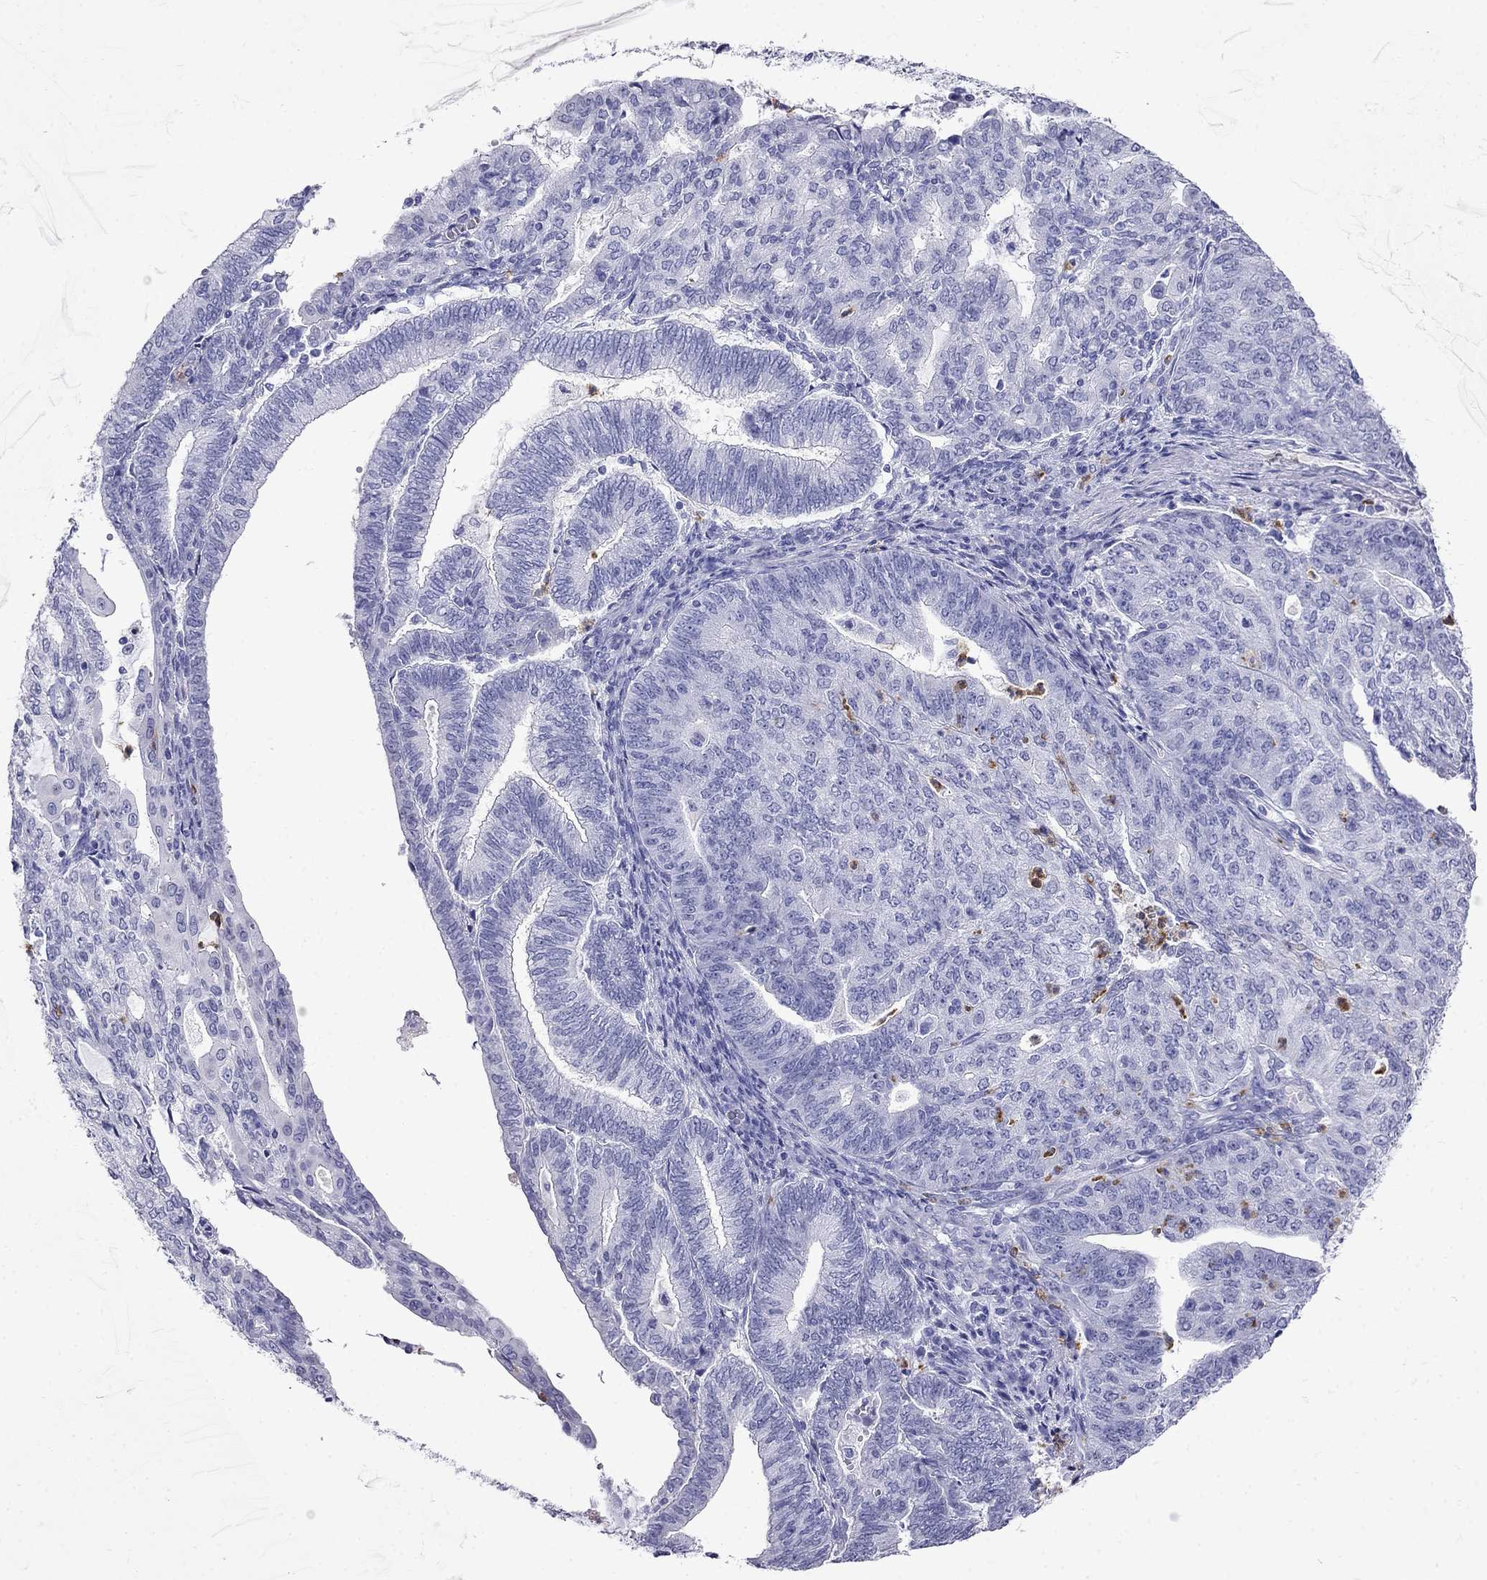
{"staining": {"intensity": "negative", "quantity": "none", "location": "none"}, "tissue": "endometrial cancer", "cell_type": "Tumor cells", "image_type": "cancer", "snomed": [{"axis": "morphology", "description": "Adenocarcinoma, NOS"}, {"axis": "topography", "description": "Endometrium"}], "caption": "There is no significant positivity in tumor cells of endometrial cancer (adenocarcinoma).", "gene": "PPP1R36", "patient": {"sex": "female", "age": 82}}